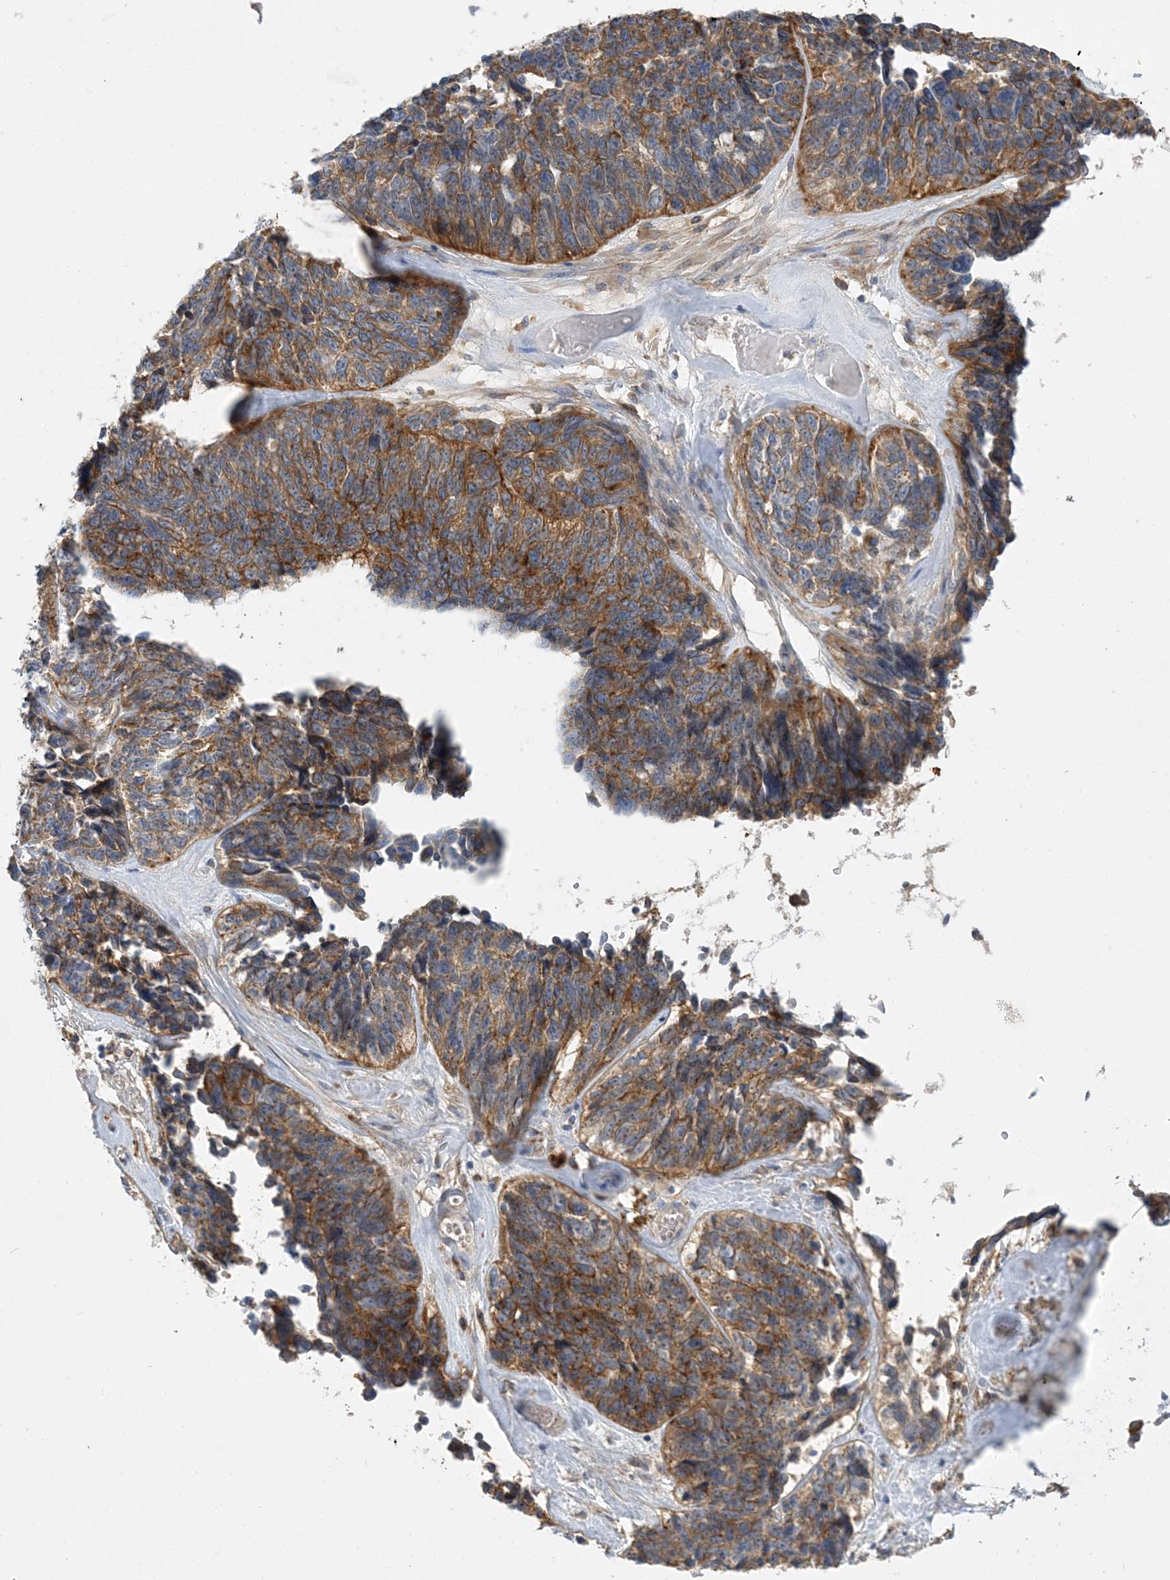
{"staining": {"intensity": "moderate", "quantity": ">75%", "location": "cytoplasmic/membranous"}, "tissue": "ovarian cancer", "cell_type": "Tumor cells", "image_type": "cancer", "snomed": [{"axis": "morphology", "description": "Cystadenocarcinoma, serous, NOS"}, {"axis": "topography", "description": "Ovary"}], "caption": "Human serous cystadenocarcinoma (ovarian) stained with a protein marker displays moderate staining in tumor cells.", "gene": "GRINA", "patient": {"sex": "female", "age": 79}}